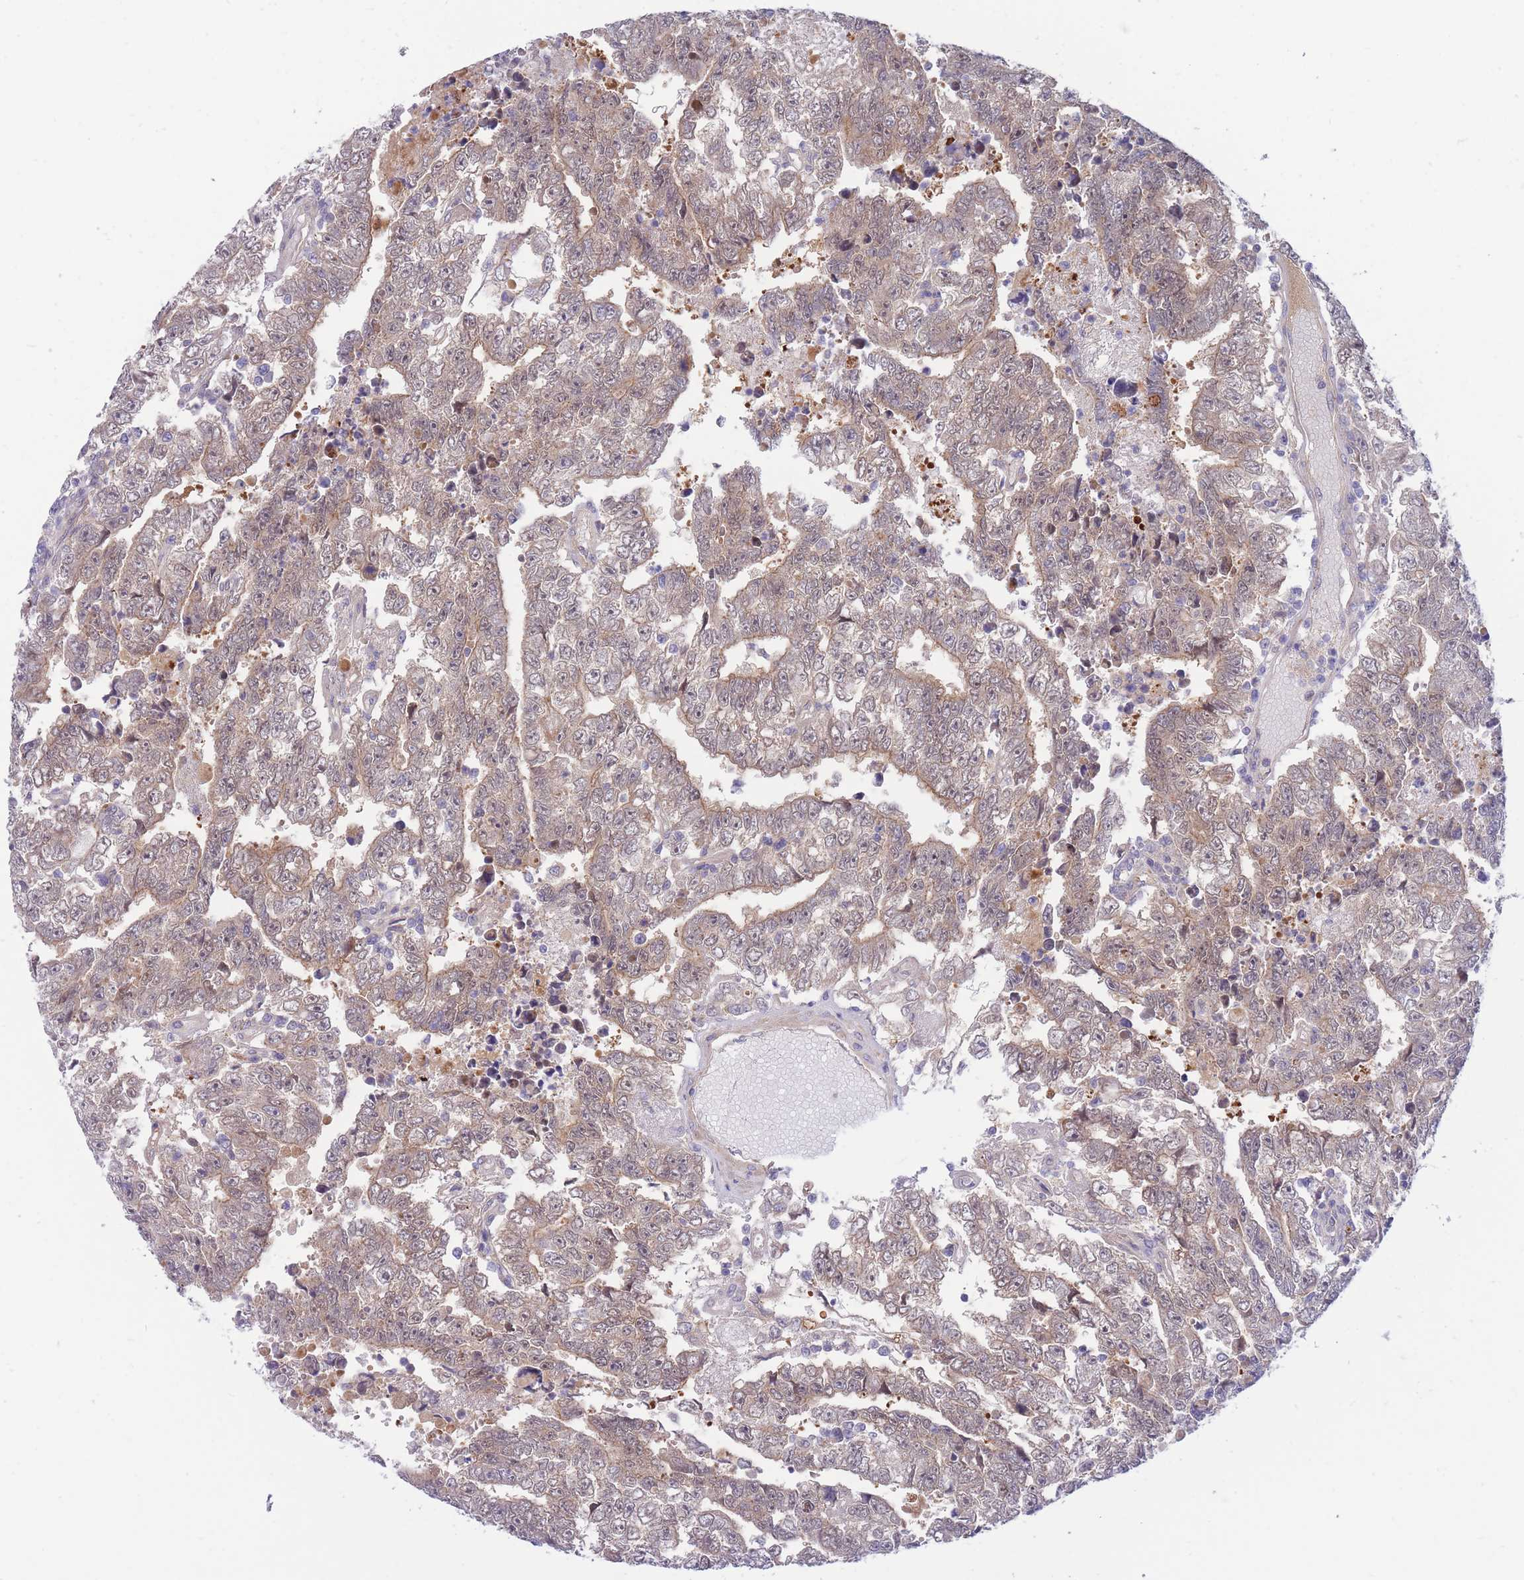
{"staining": {"intensity": "weak", "quantity": "<25%", "location": "cytoplasmic/membranous"}, "tissue": "testis cancer", "cell_type": "Tumor cells", "image_type": "cancer", "snomed": [{"axis": "morphology", "description": "Carcinoma, Embryonal, NOS"}, {"axis": "topography", "description": "Testis"}], "caption": "The photomicrograph shows no significant expression in tumor cells of testis embryonal carcinoma.", "gene": "APOL4", "patient": {"sex": "male", "age": 25}}